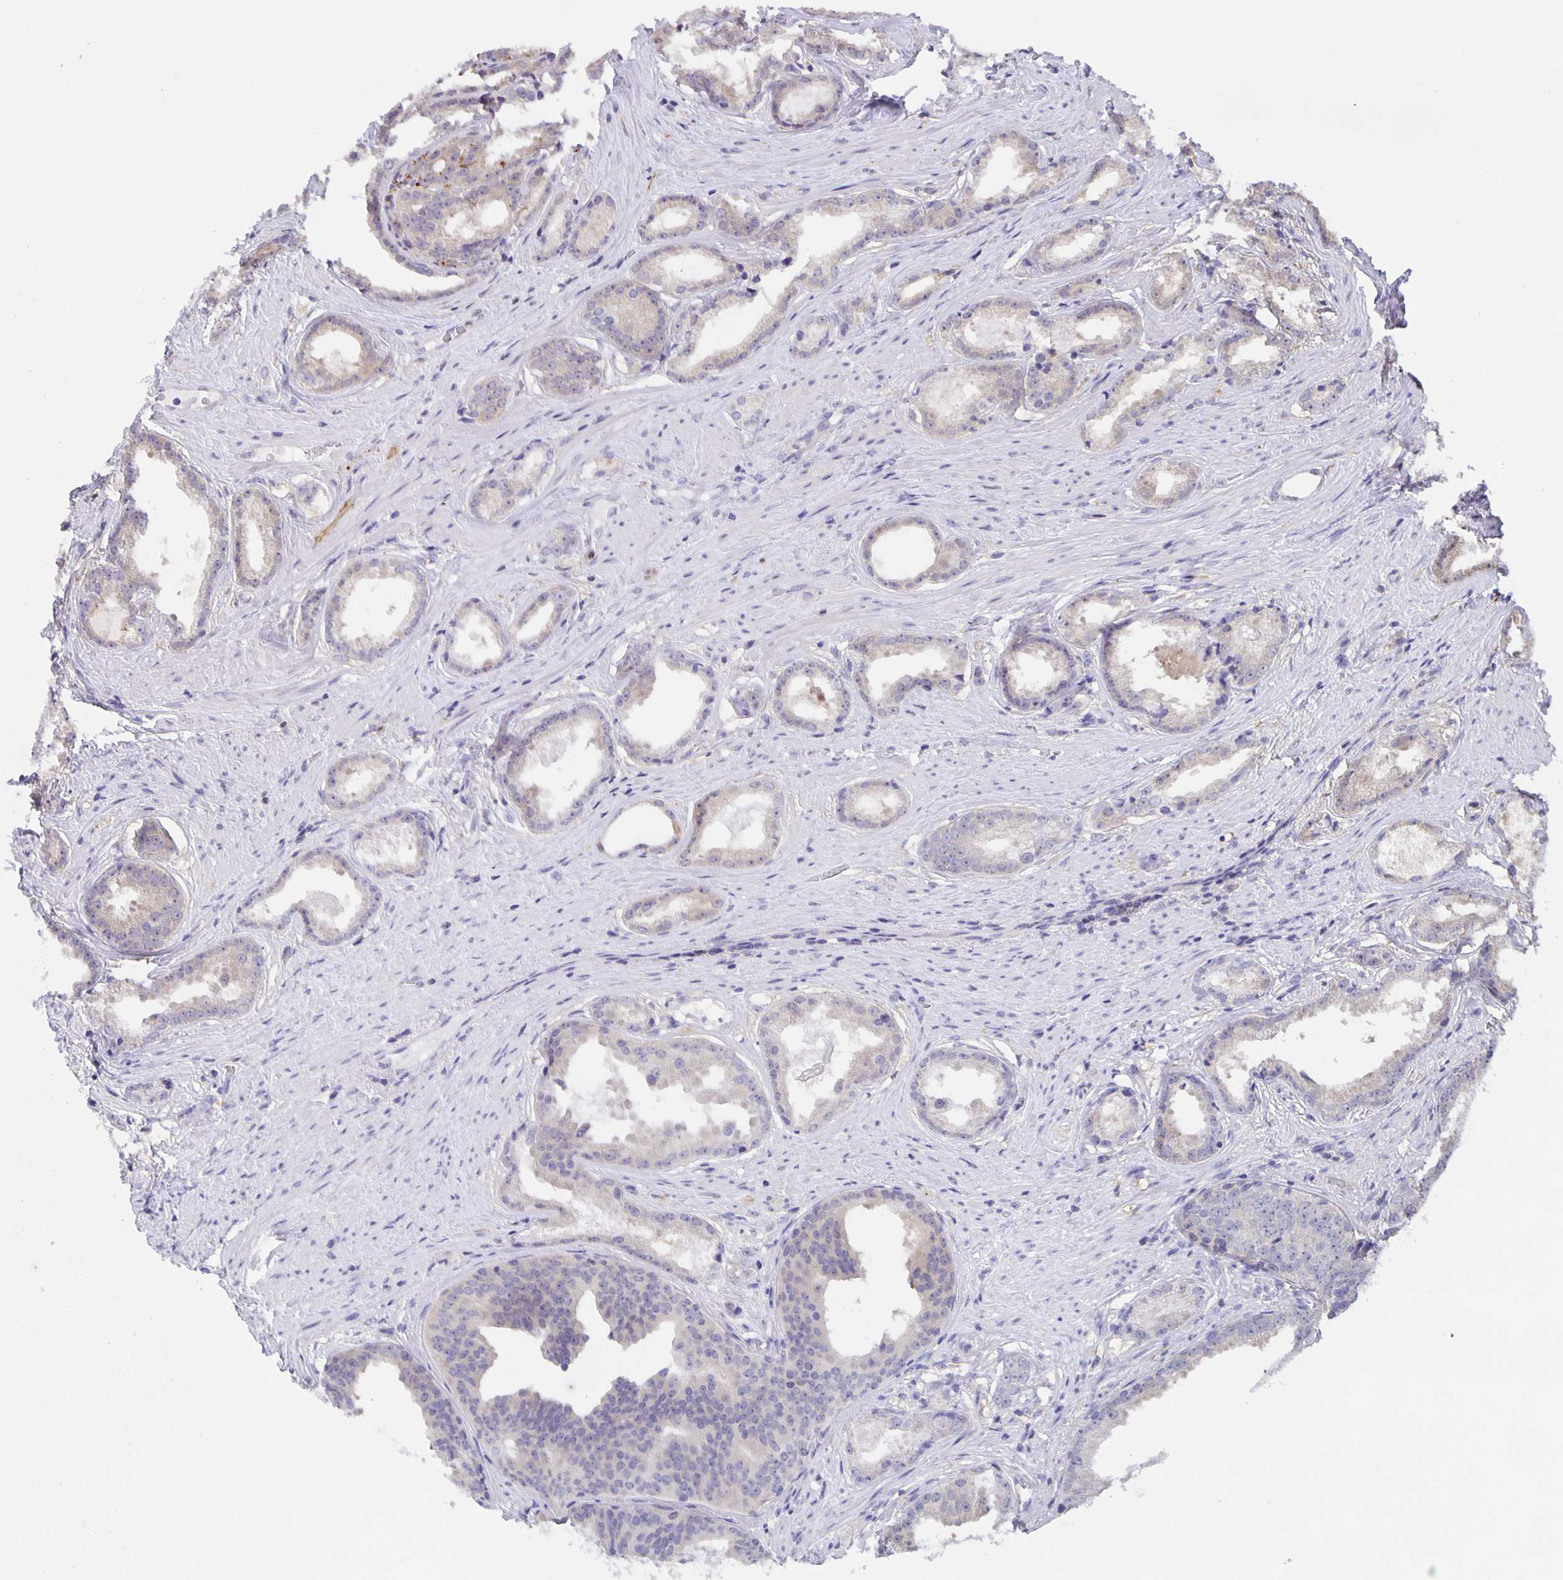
{"staining": {"intensity": "negative", "quantity": "none", "location": "none"}, "tissue": "prostate cancer", "cell_type": "Tumor cells", "image_type": "cancer", "snomed": [{"axis": "morphology", "description": "Adenocarcinoma, Low grade"}, {"axis": "topography", "description": "Prostate"}], "caption": "Image shows no protein positivity in tumor cells of prostate cancer (adenocarcinoma (low-grade)) tissue. (IHC, brightfield microscopy, high magnification).", "gene": "MARCHF6", "patient": {"sex": "male", "age": 65}}